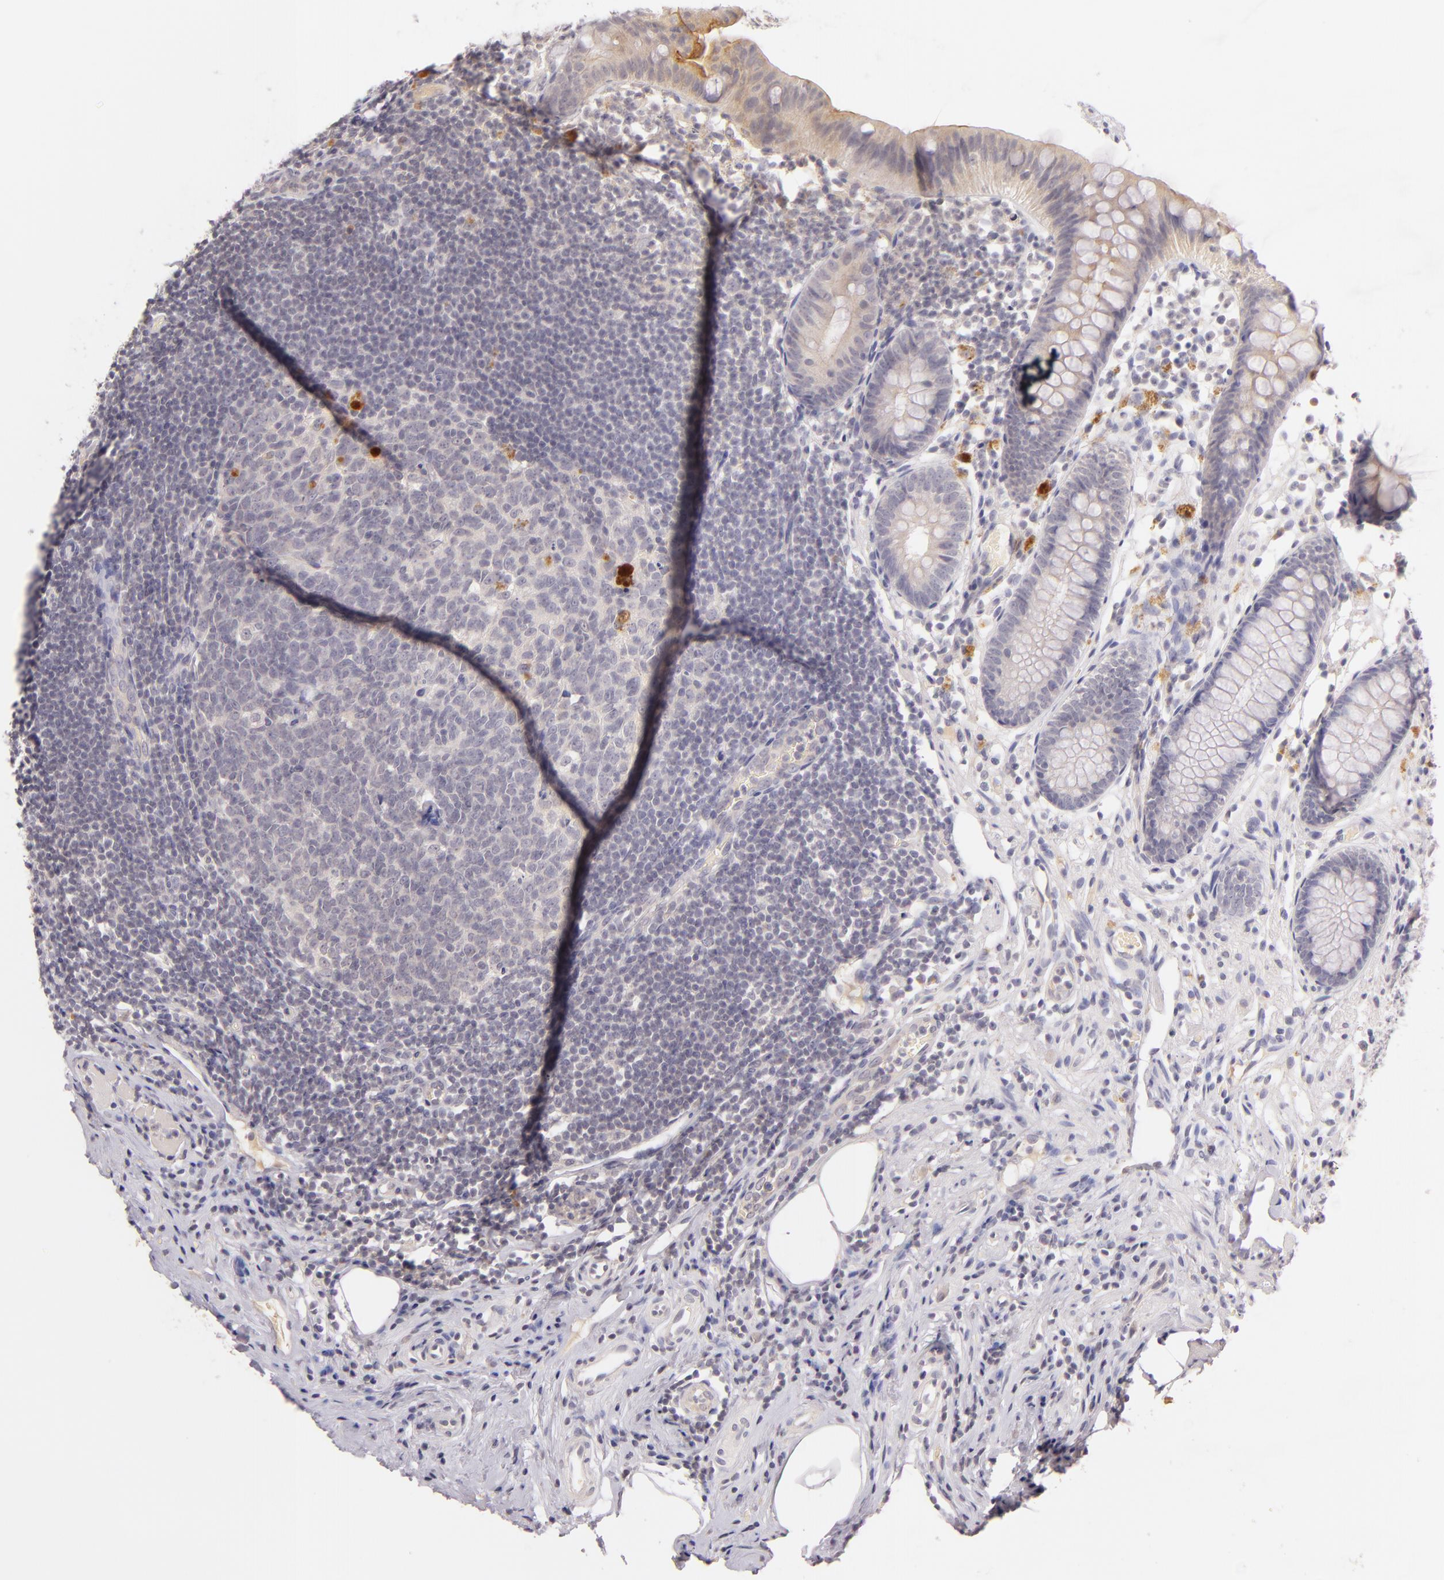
{"staining": {"intensity": "weak", "quantity": "<25%", "location": "cytoplasmic/membranous"}, "tissue": "appendix", "cell_type": "Glandular cells", "image_type": "normal", "snomed": [{"axis": "morphology", "description": "Normal tissue, NOS"}, {"axis": "topography", "description": "Appendix"}], "caption": "Appendix stained for a protein using immunohistochemistry reveals no staining glandular cells.", "gene": "CASP8", "patient": {"sex": "male", "age": 38}}